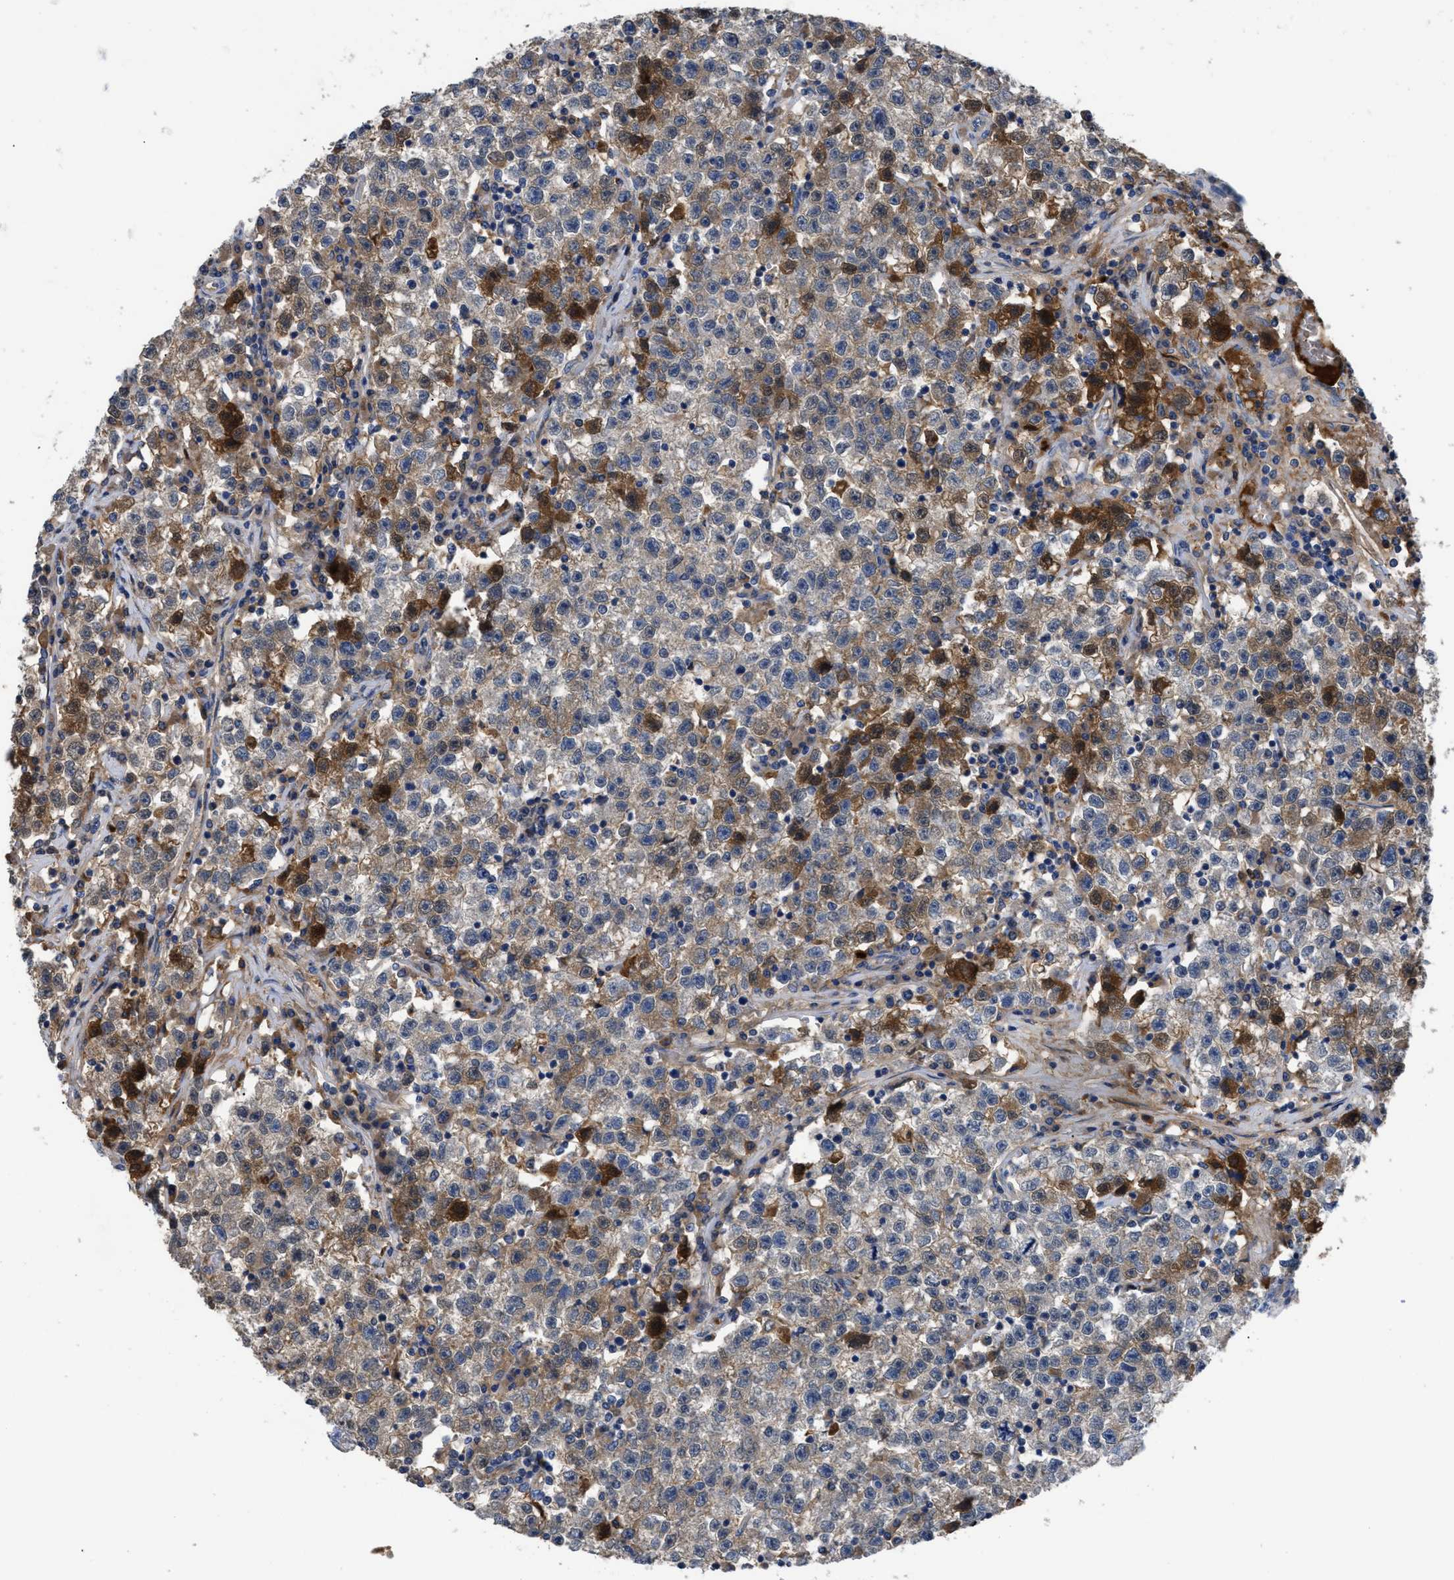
{"staining": {"intensity": "moderate", "quantity": ">75%", "location": "cytoplasmic/membranous"}, "tissue": "testis cancer", "cell_type": "Tumor cells", "image_type": "cancer", "snomed": [{"axis": "morphology", "description": "Seminoma, NOS"}, {"axis": "topography", "description": "Testis"}], "caption": "Immunohistochemical staining of human testis cancer demonstrates medium levels of moderate cytoplasmic/membranous protein expression in about >75% of tumor cells. Nuclei are stained in blue.", "gene": "SERPINA6", "patient": {"sex": "male", "age": 22}}